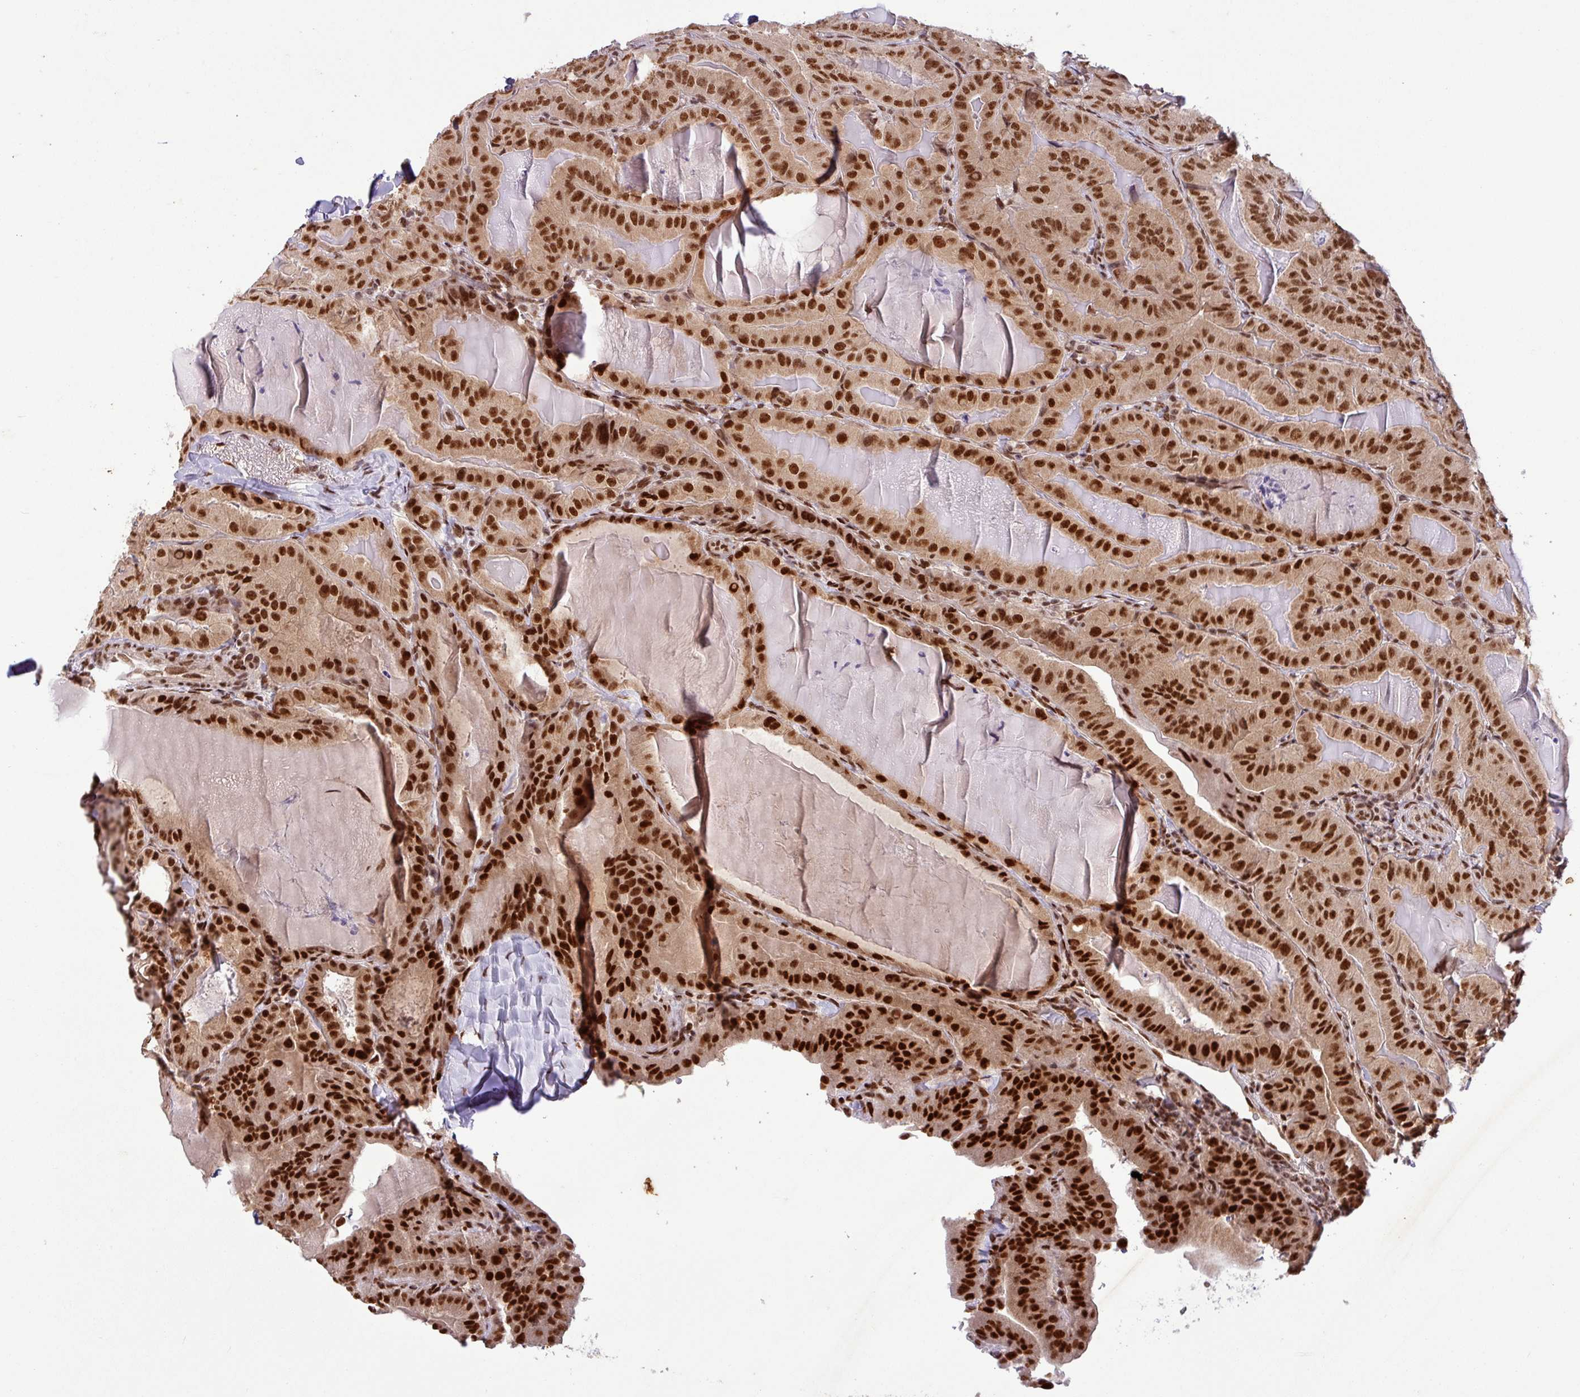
{"staining": {"intensity": "strong", "quantity": ">75%", "location": "nuclear"}, "tissue": "thyroid cancer", "cell_type": "Tumor cells", "image_type": "cancer", "snomed": [{"axis": "morphology", "description": "Papillary adenocarcinoma, NOS"}, {"axis": "topography", "description": "Thyroid gland"}], "caption": "Protein staining exhibits strong nuclear staining in about >75% of tumor cells in thyroid cancer (papillary adenocarcinoma). (brown staining indicates protein expression, while blue staining denotes nuclei).", "gene": "SRSF2", "patient": {"sex": "female", "age": 68}}